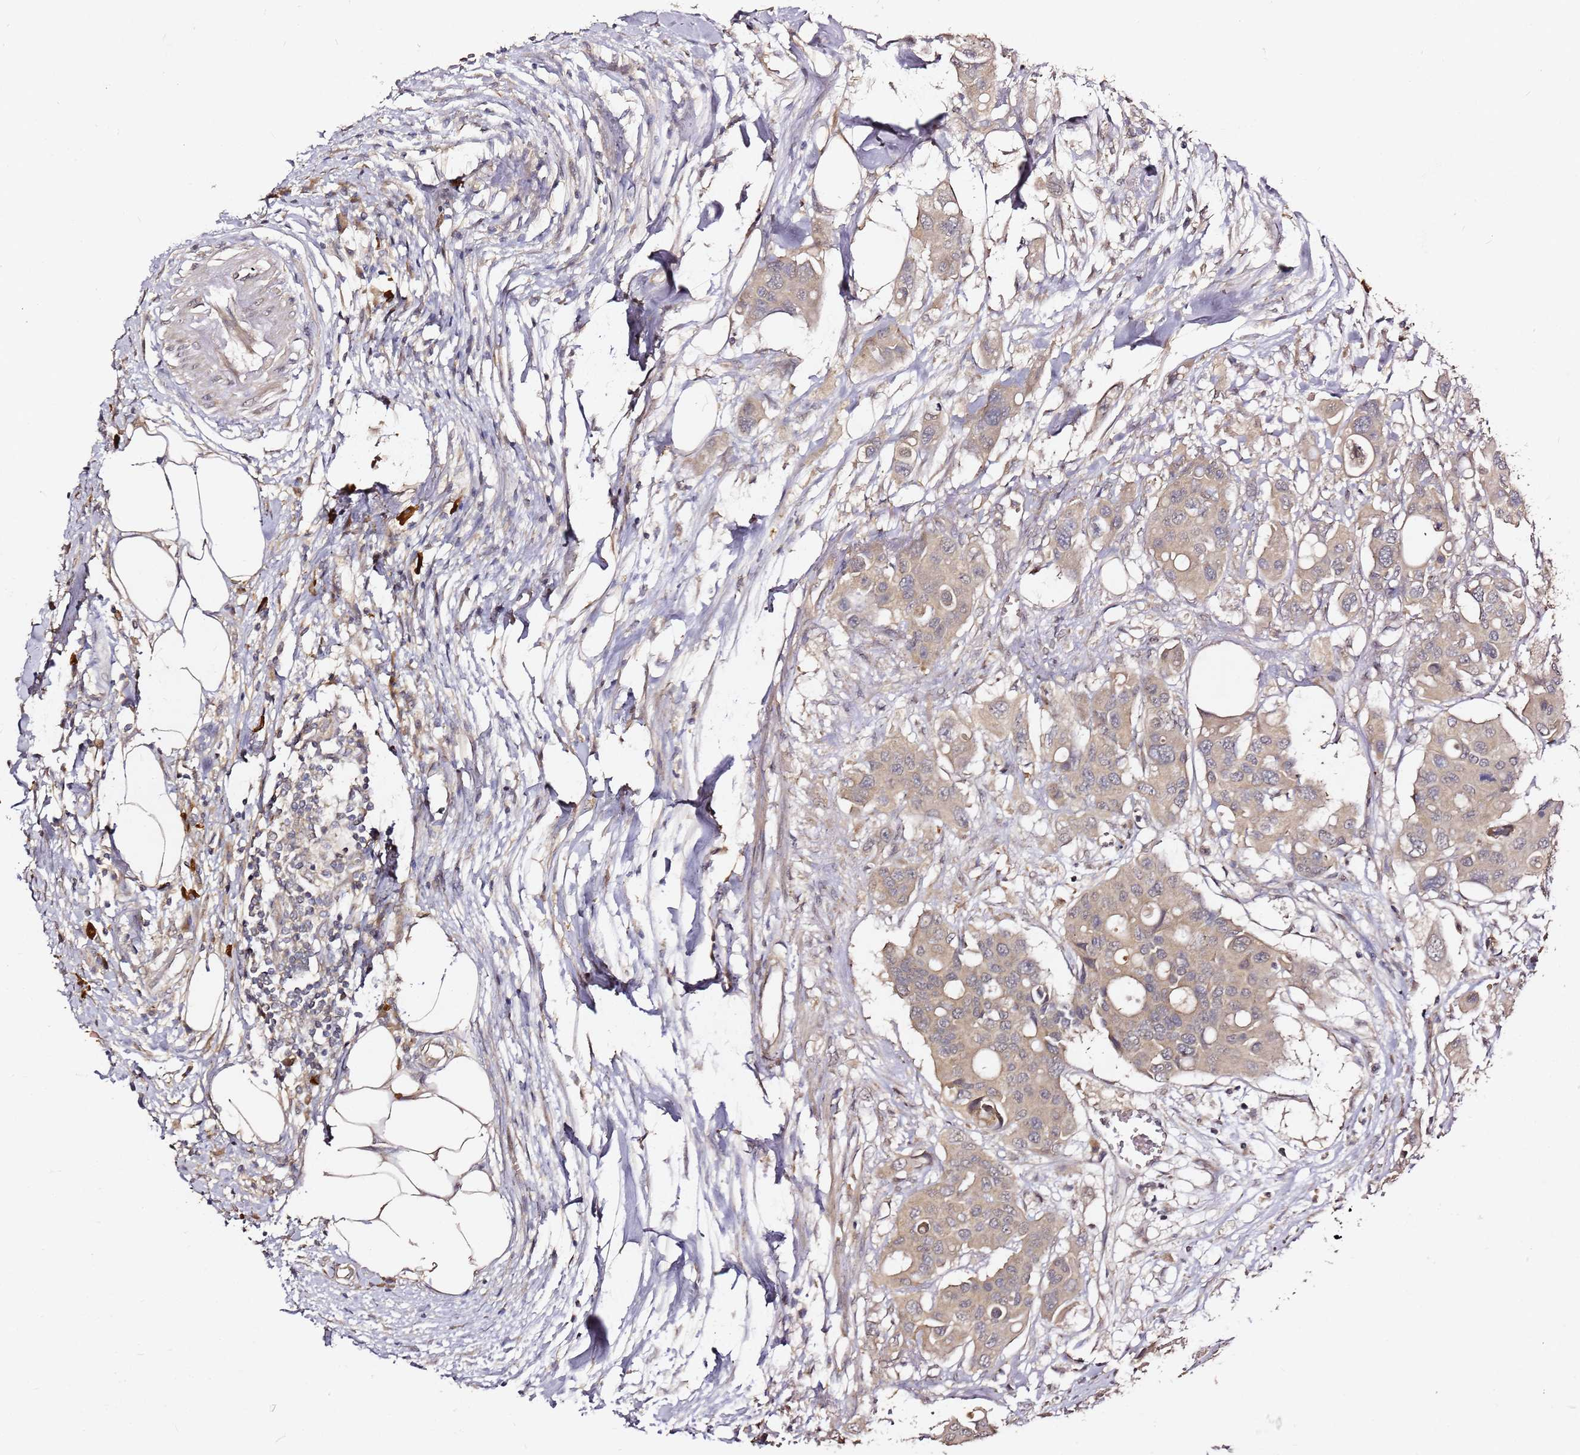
{"staining": {"intensity": "weak", "quantity": "25%-75%", "location": "cytoplasmic/membranous"}, "tissue": "colorectal cancer", "cell_type": "Tumor cells", "image_type": "cancer", "snomed": [{"axis": "morphology", "description": "Adenocarcinoma, NOS"}, {"axis": "topography", "description": "Colon"}], "caption": "Protein expression analysis of human colorectal cancer (adenocarcinoma) reveals weak cytoplasmic/membranous staining in about 25%-75% of tumor cells.", "gene": "C6orf136", "patient": {"sex": "male", "age": 77}}